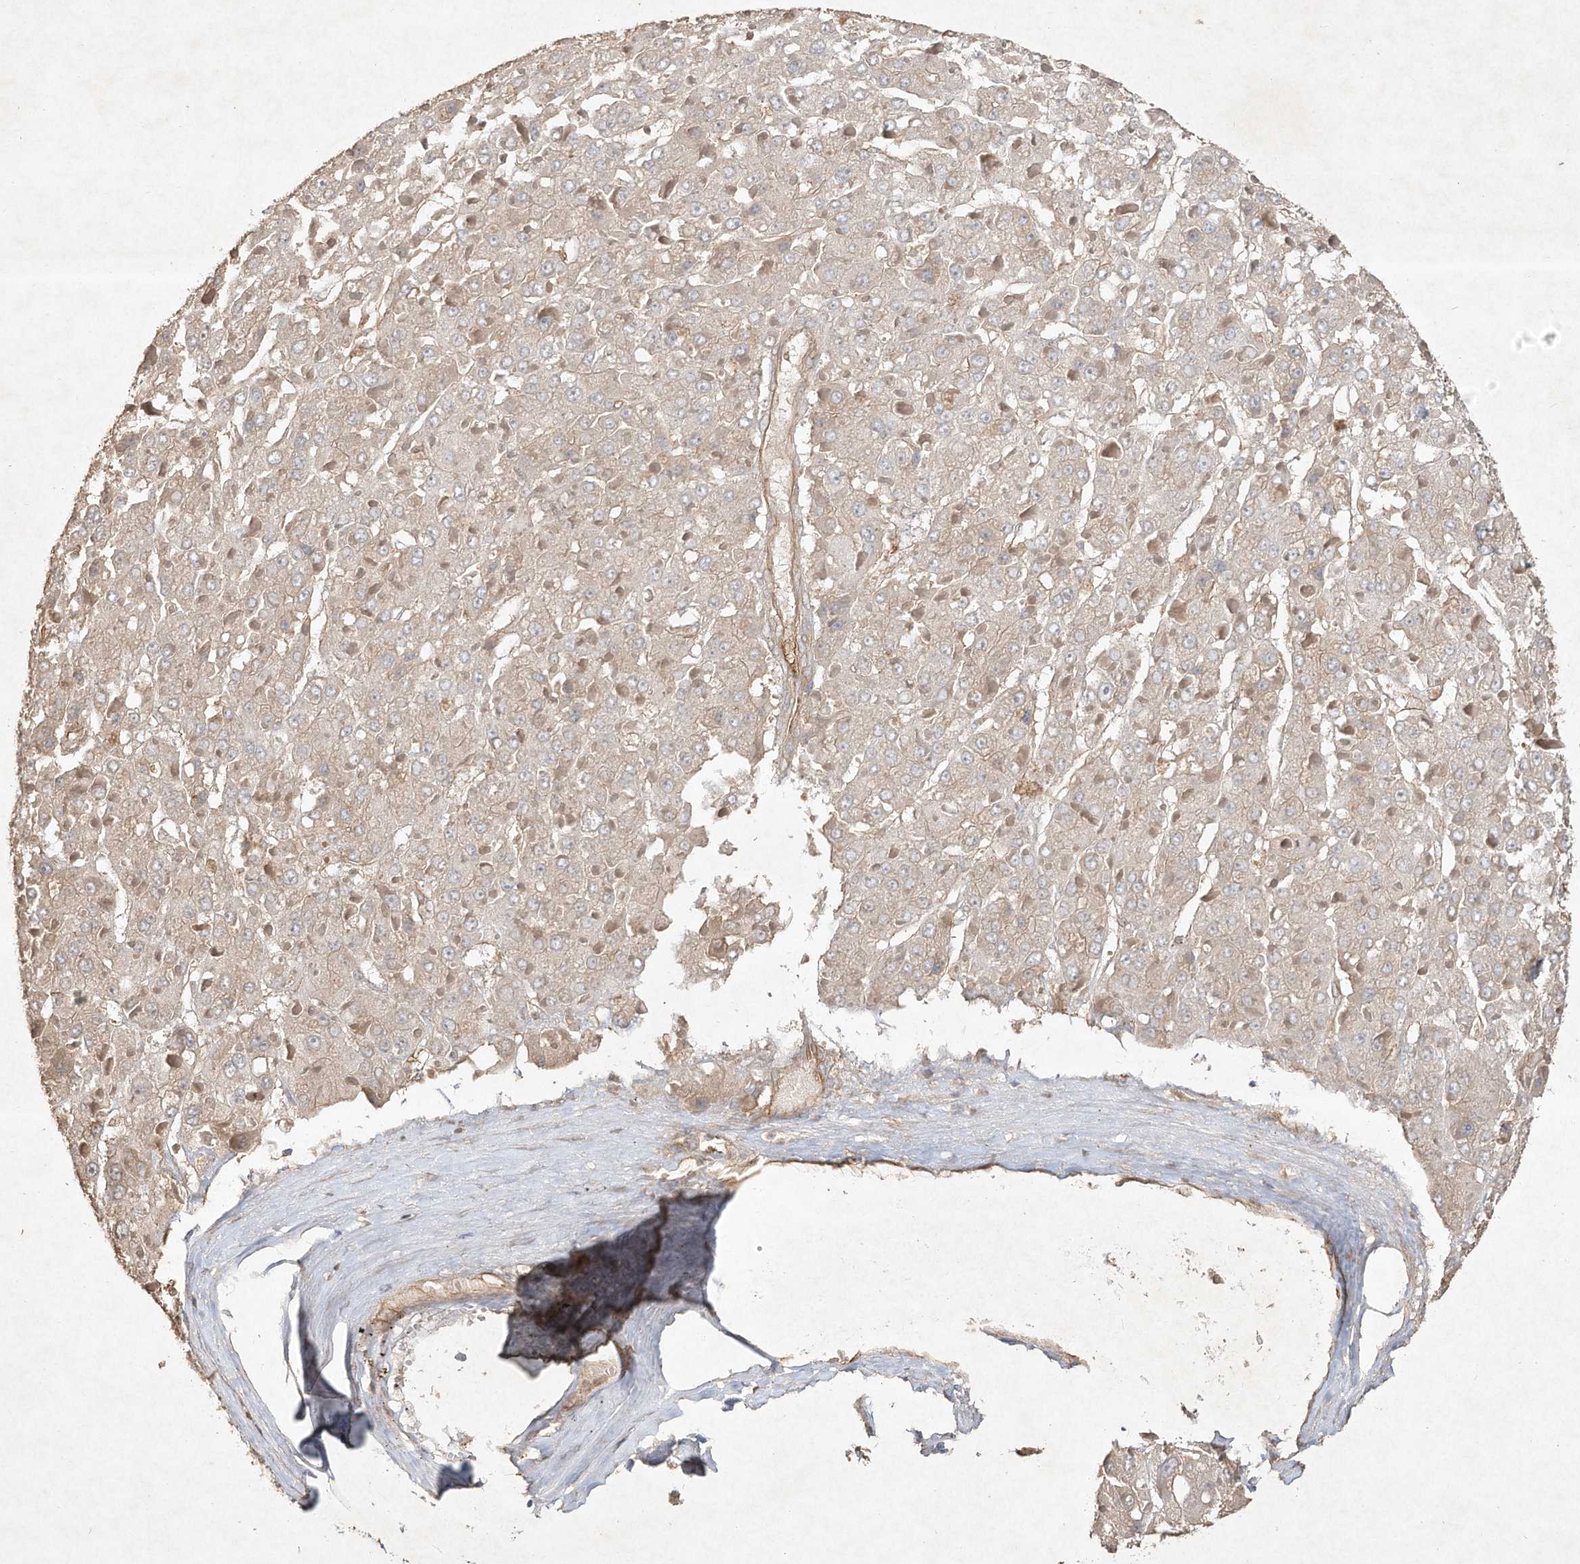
{"staining": {"intensity": "weak", "quantity": "25%-75%", "location": "cytoplasmic/membranous"}, "tissue": "liver cancer", "cell_type": "Tumor cells", "image_type": "cancer", "snomed": [{"axis": "morphology", "description": "Carcinoma, Hepatocellular, NOS"}, {"axis": "topography", "description": "Liver"}], "caption": "This is an image of IHC staining of liver hepatocellular carcinoma, which shows weak expression in the cytoplasmic/membranous of tumor cells.", "gene": "DYNC1I2", "patient": {"sex": "female", "age": 73}}